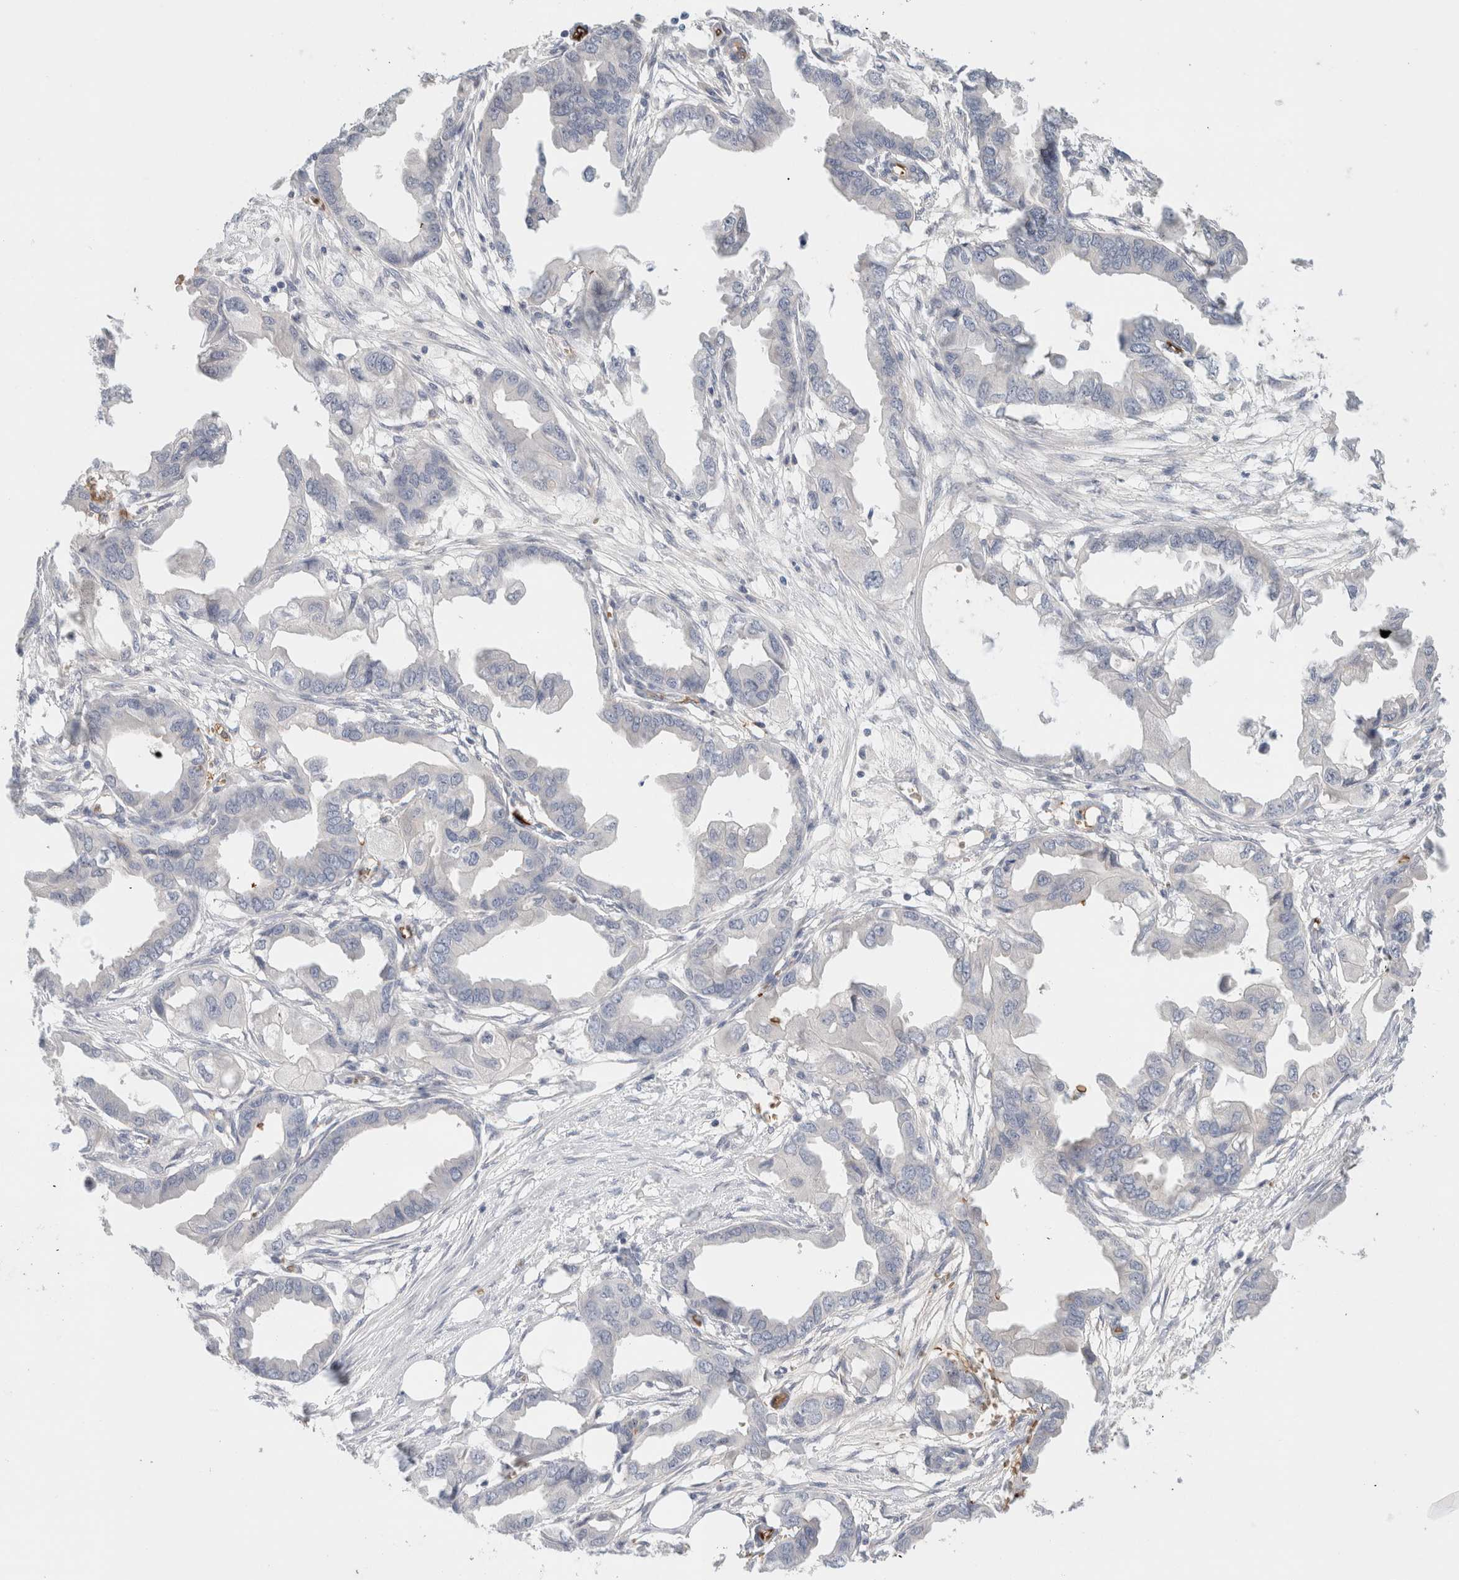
{"staining": {"intensity": "negative", "quantity": "none", "location": "none"}, "tissue": "endometrial cancer", "cell_type": "Tumor cells", "image_type": "cancer", "snomed": [{"axis": "morphology", "description": "Adenocarcinoma, NOS"}, {"axis": "morphology", "description": "Adenocarcinoma, metastatic, NOS"}, {"axis": "topography", "description": "Adipose tissue"}, {"axis": "topography", "description": "Endometrium"}], "caption": "Tumor cells are negative for brown protein staining in endometrial metastatic adenocarcinoma.", "gene": "MST1", "patient": {"sex": "female", "age": 67}}